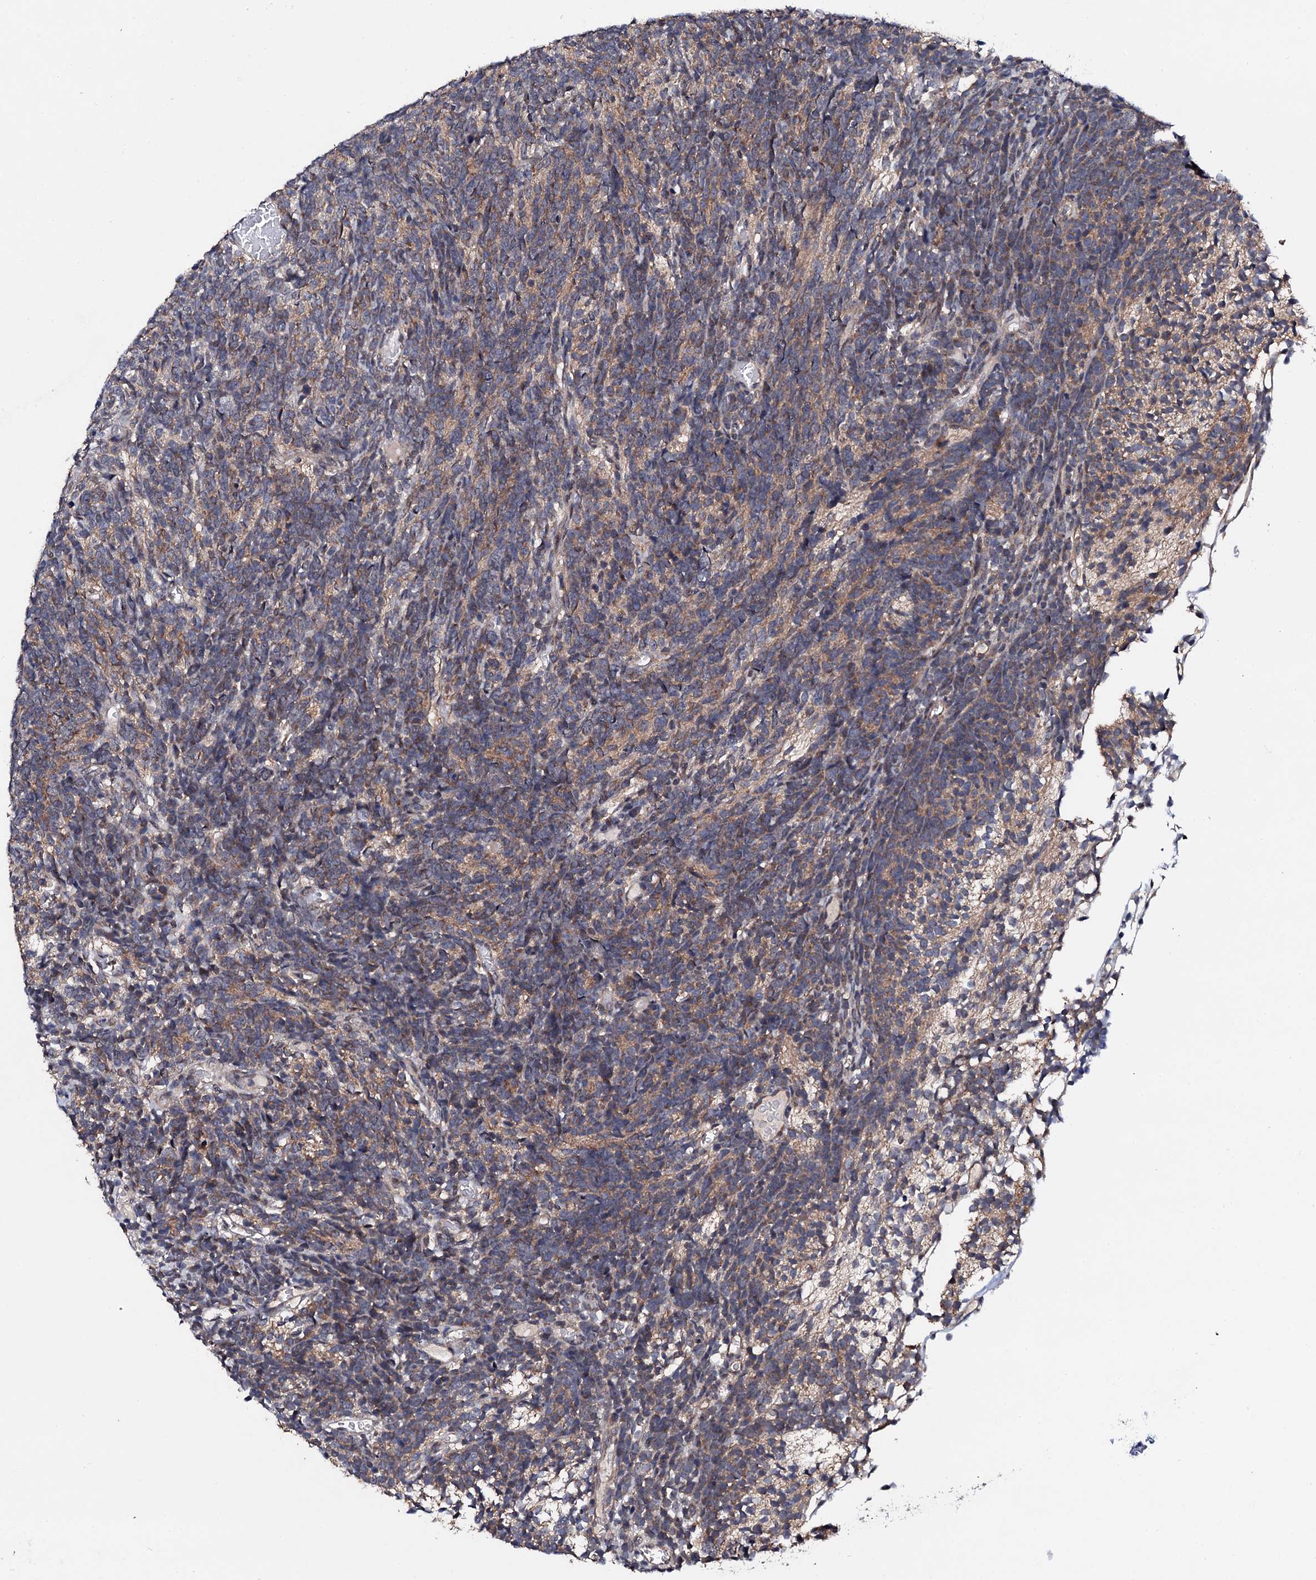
{"staining": {"intensity": "weak", "quantity": "<25%", "location": "cytoplasmic/membranous"}, "tissue": "glioma", "cell_type": "Tumor cells", "image_type": "cancer", "snomed": [{"axis": "morphology", "description": "Glioma, malignant, Low grade"}, {"axis": "topography", "description": "Brain"}], "caption": "This is an IHC micrograph of human malignant low-grade glioma. There is no expression in tumor cells.", "gene": "IP6K1", "patient": {"sex": "female", "age": 1}}